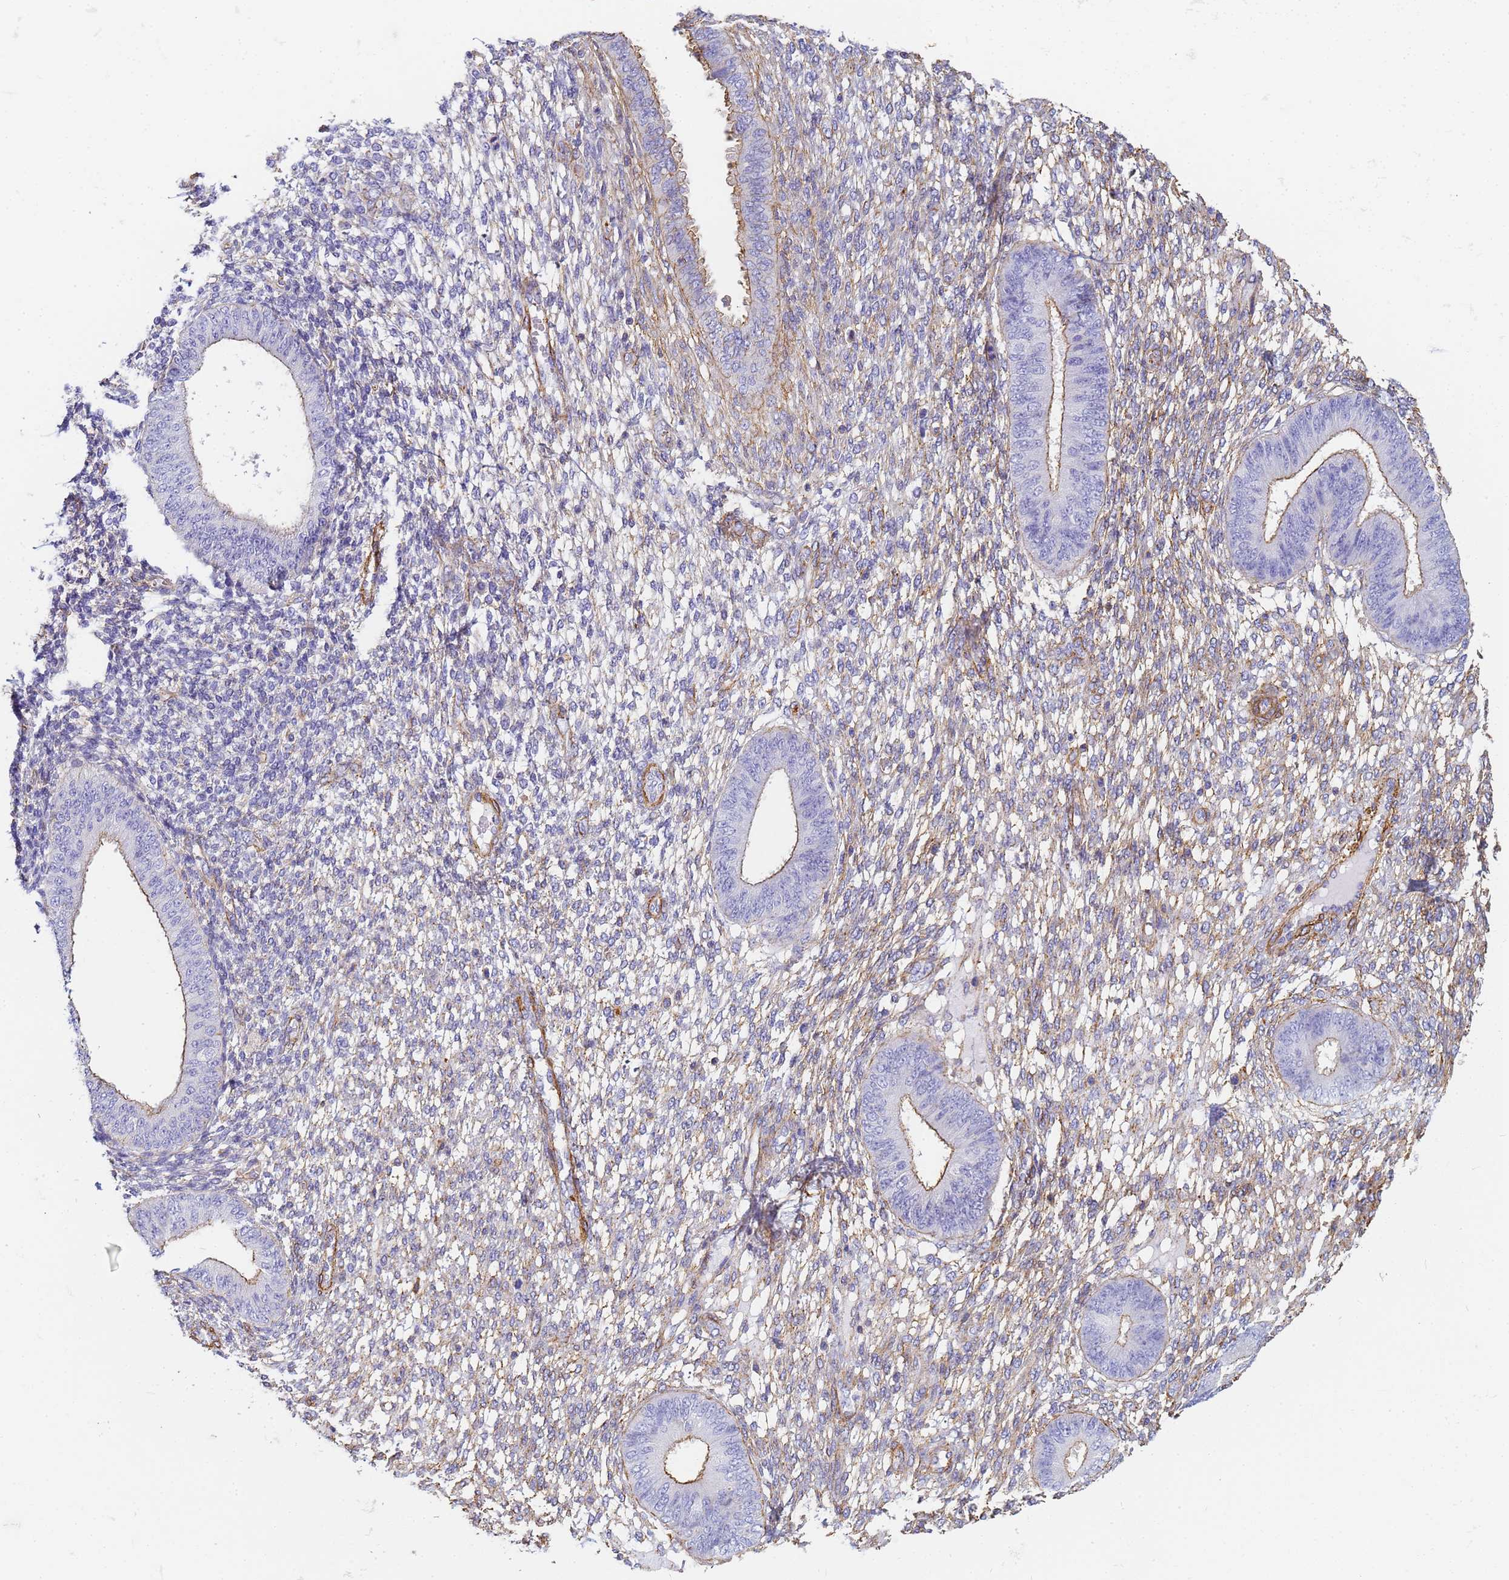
{"staining": {"intensity": "moderate", "quantity": "25%-75%", "location": "cytoplasmic/membranous"}, "tissue": "endometrium", "cell_type": "Cells in endometrial stroma", "image_type": "normal", "snomed": [{"axis": "morphology", "description": "Normal tissue, NOS"}, {"axis": "topography", "description": "Endometrium"}], "caption": "Protein staining of benign endometrium shows moderate cytoplasmic/membranous expression in approximately 25%-75% of cells in endometrial stroma. The staining is performed using DAB (3,3'-diaminobenzidine) brown chromogen to label protein expression. The nuclei are counter-stained blue using hematoxylin.", "gene": "TPM1", "patient": {"sex": "female", "age": 49}}